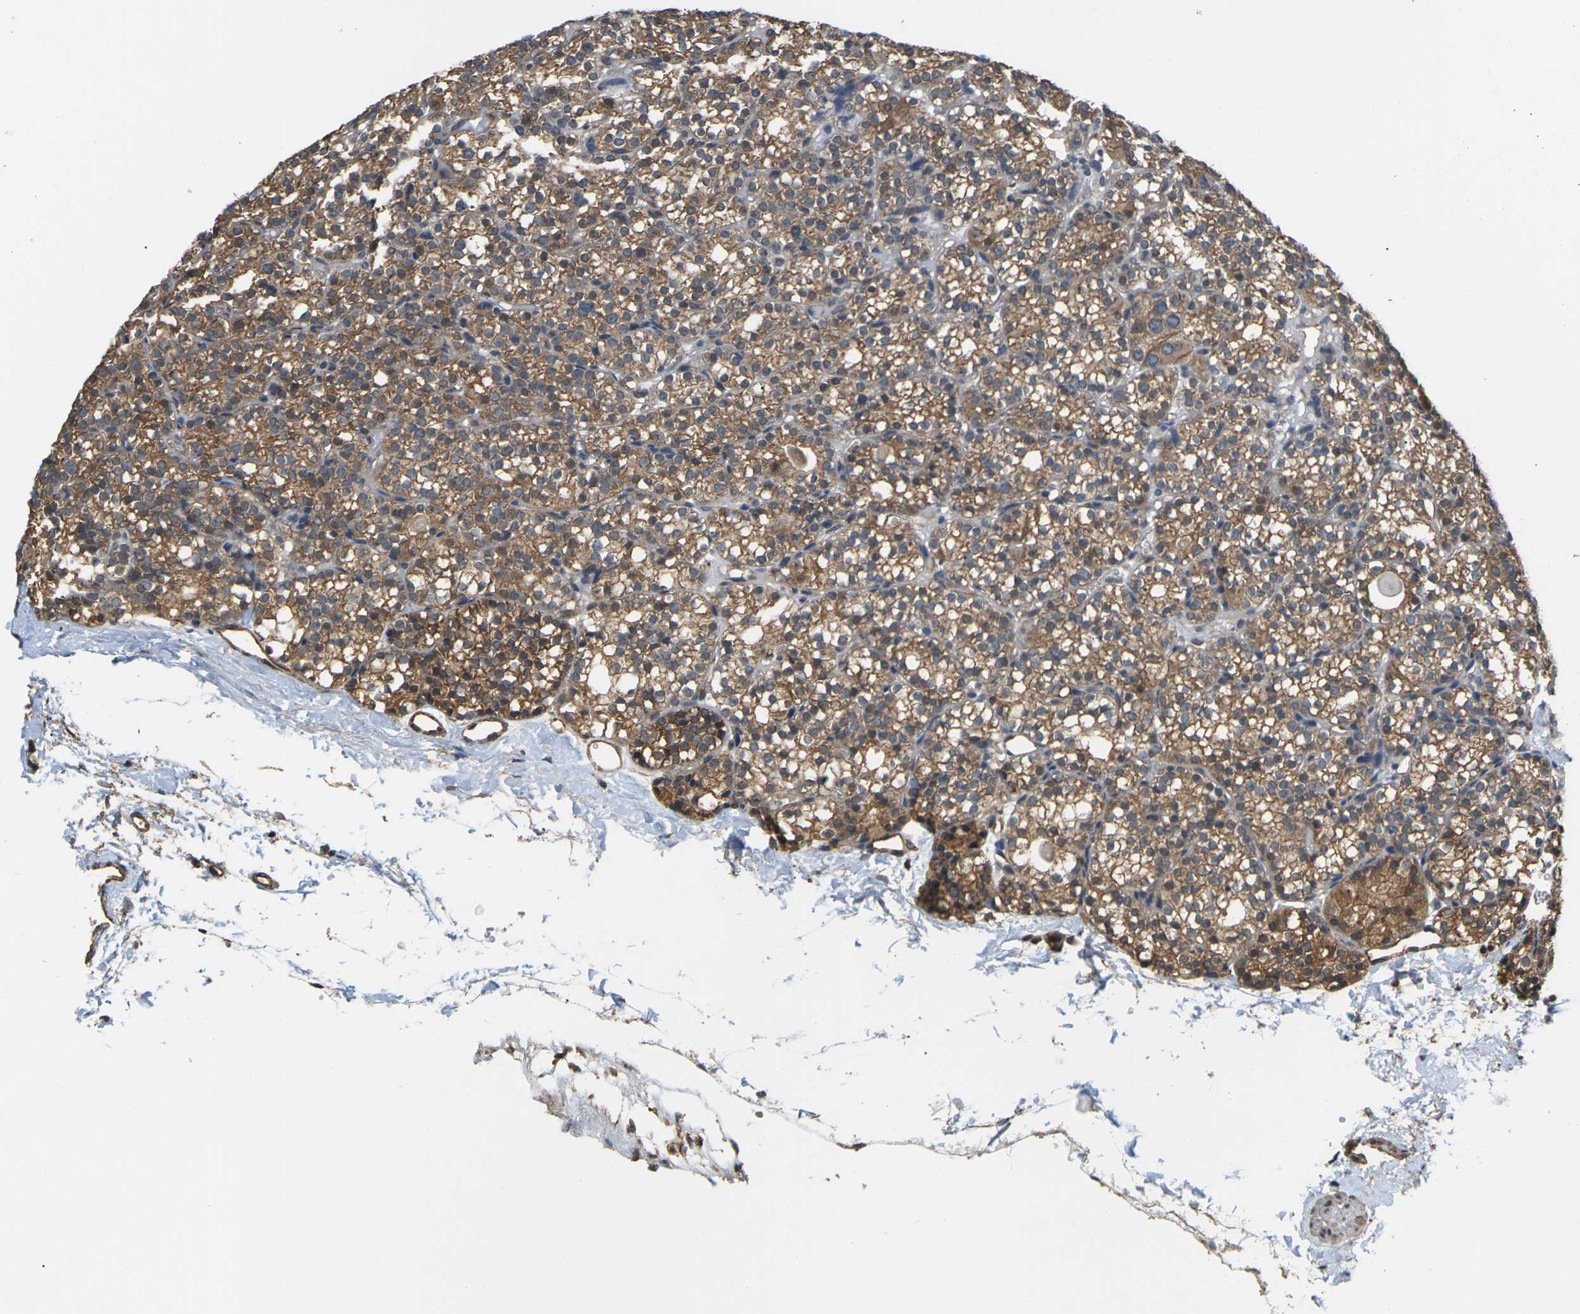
{"staining": {"intensity": "moderate", "quantity": ">75%", "location": "cytoplasmic/membranous"}, "tissue": "parathyroid gland", "cell_type": "Glandular cells", "image_type": "normal", "snomed": [{"axis": "morphology", "description": "Normal tissue, NOS"}, {"axis": "topography", "description": "Parathyroid gland"}], "caption": "Immunohistochemical staining of unremarkable human parathyroid gland exhibits >75% levels of moderate cytoplasmic/membranous protein expression in approximately >75% of glandular cells. Immunohistochemistry (ihc) stains the protein in brown and the nuclei are stained blue.", "gene": "NRAS", "patient": {"sex": "female", "age": 64}}